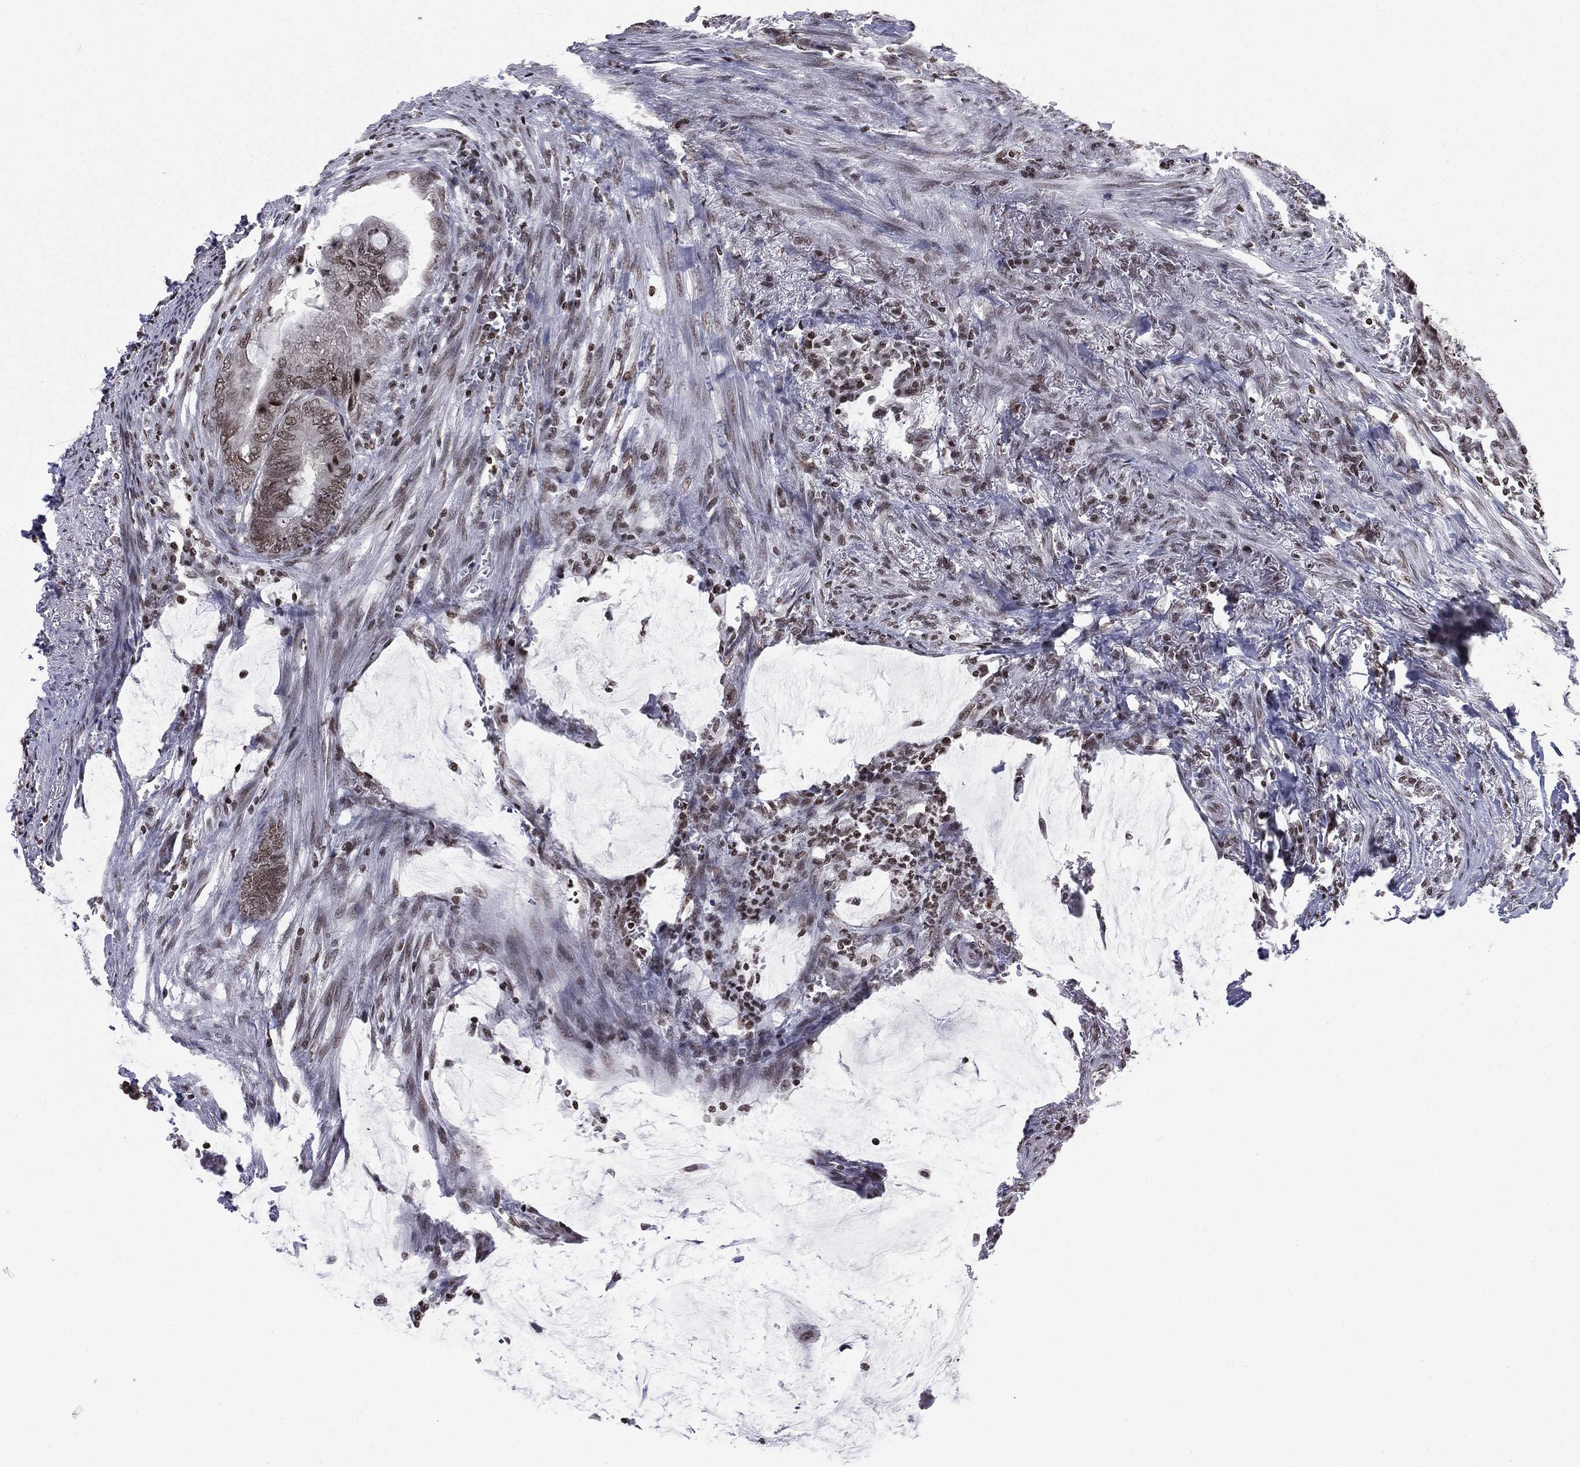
{"staining": {"intensity": "weak", "quantity": "25%-75%", "location": "nuclear"}, "tissue": "colorectal cancer", "cell_type": "Tumor cells", "image_type": "cancer", "snomed": [{"axis": "morphology", "description": "Normal tissue, NOS"}, {"axis": "morphology", "description": "Adenocarcinoma, NOS"}, {"axis": "topography", "description": "Rectum"}, {"axis": "topography", "description": "Peripheral nerve tissue"}], "caption": "Brown immunohistochemical staining in human adenocarcinoma (colorectal) exhibits weak nuclear expression in approximately 25%-75% of tumor cells. (DAB (3,3'-diaminobenzidine) = brown stain, brightfield microscopy at high magnification).", "gene": "RFX7", "patient": {"sex": "male", "age": 92}}